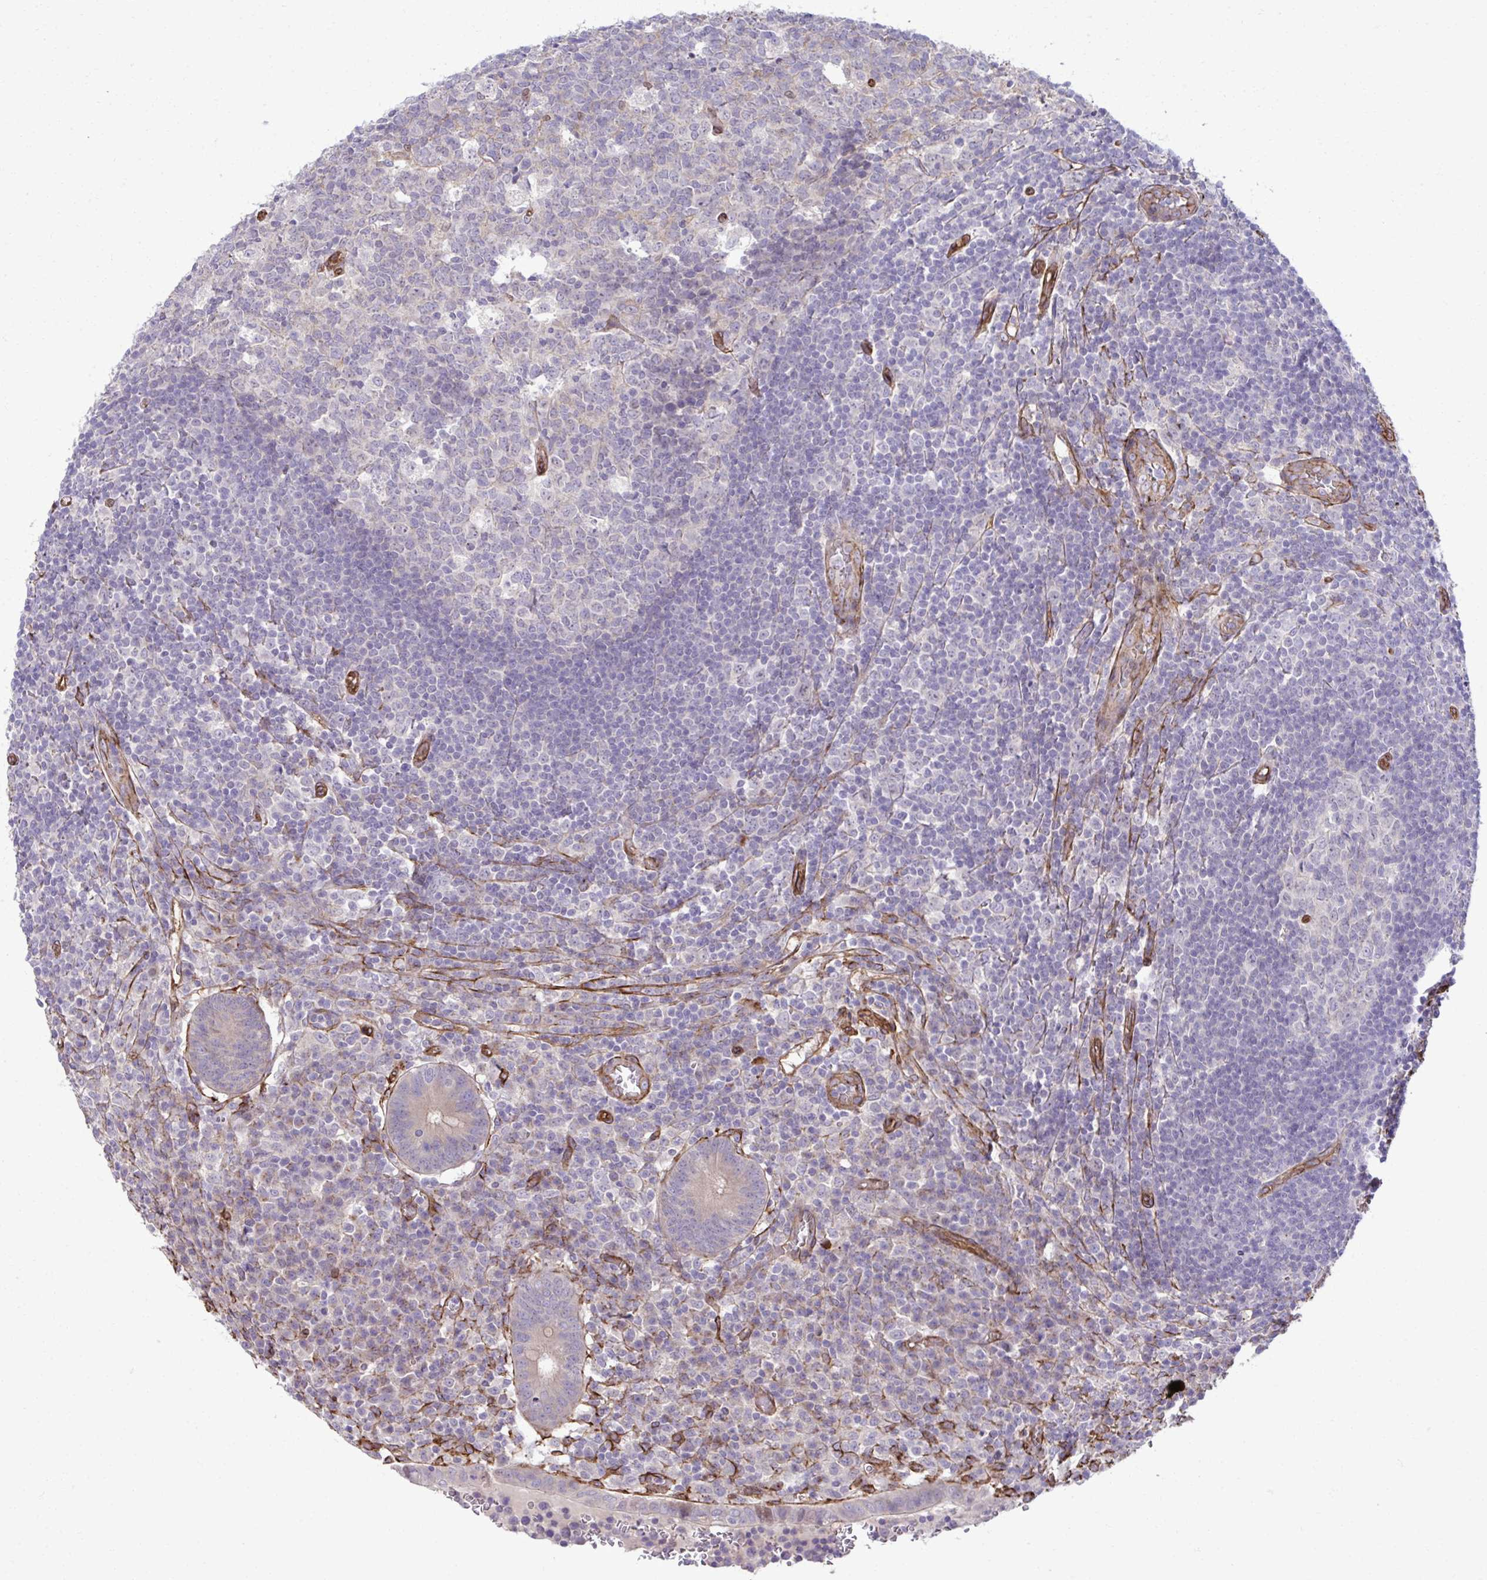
{"staining": {"intensity": "moderate", "quantity": "25%-75%", "location": "cytoplasmic/membranous"}, "tissue": "appendix", "cell_type": "Glandular cells", "image_type": "normal", "snomed": [{"axis": "morphology", "description": "Normal tissue, NOS"}, {"axis": "topography", "description": "Appendix"}], "caption": "Immunohistochemistry photomicrograph of unremarkable appendix: appendix stained using IHC displays medium levels of moderate protein expression localized specifically in the cytoplasmic/membranous of glandular cells, appearing as a cytoplasmic/membranous brown color.", "gene": "TRIM52", "patient": {"sex": "male", "age": 18}}